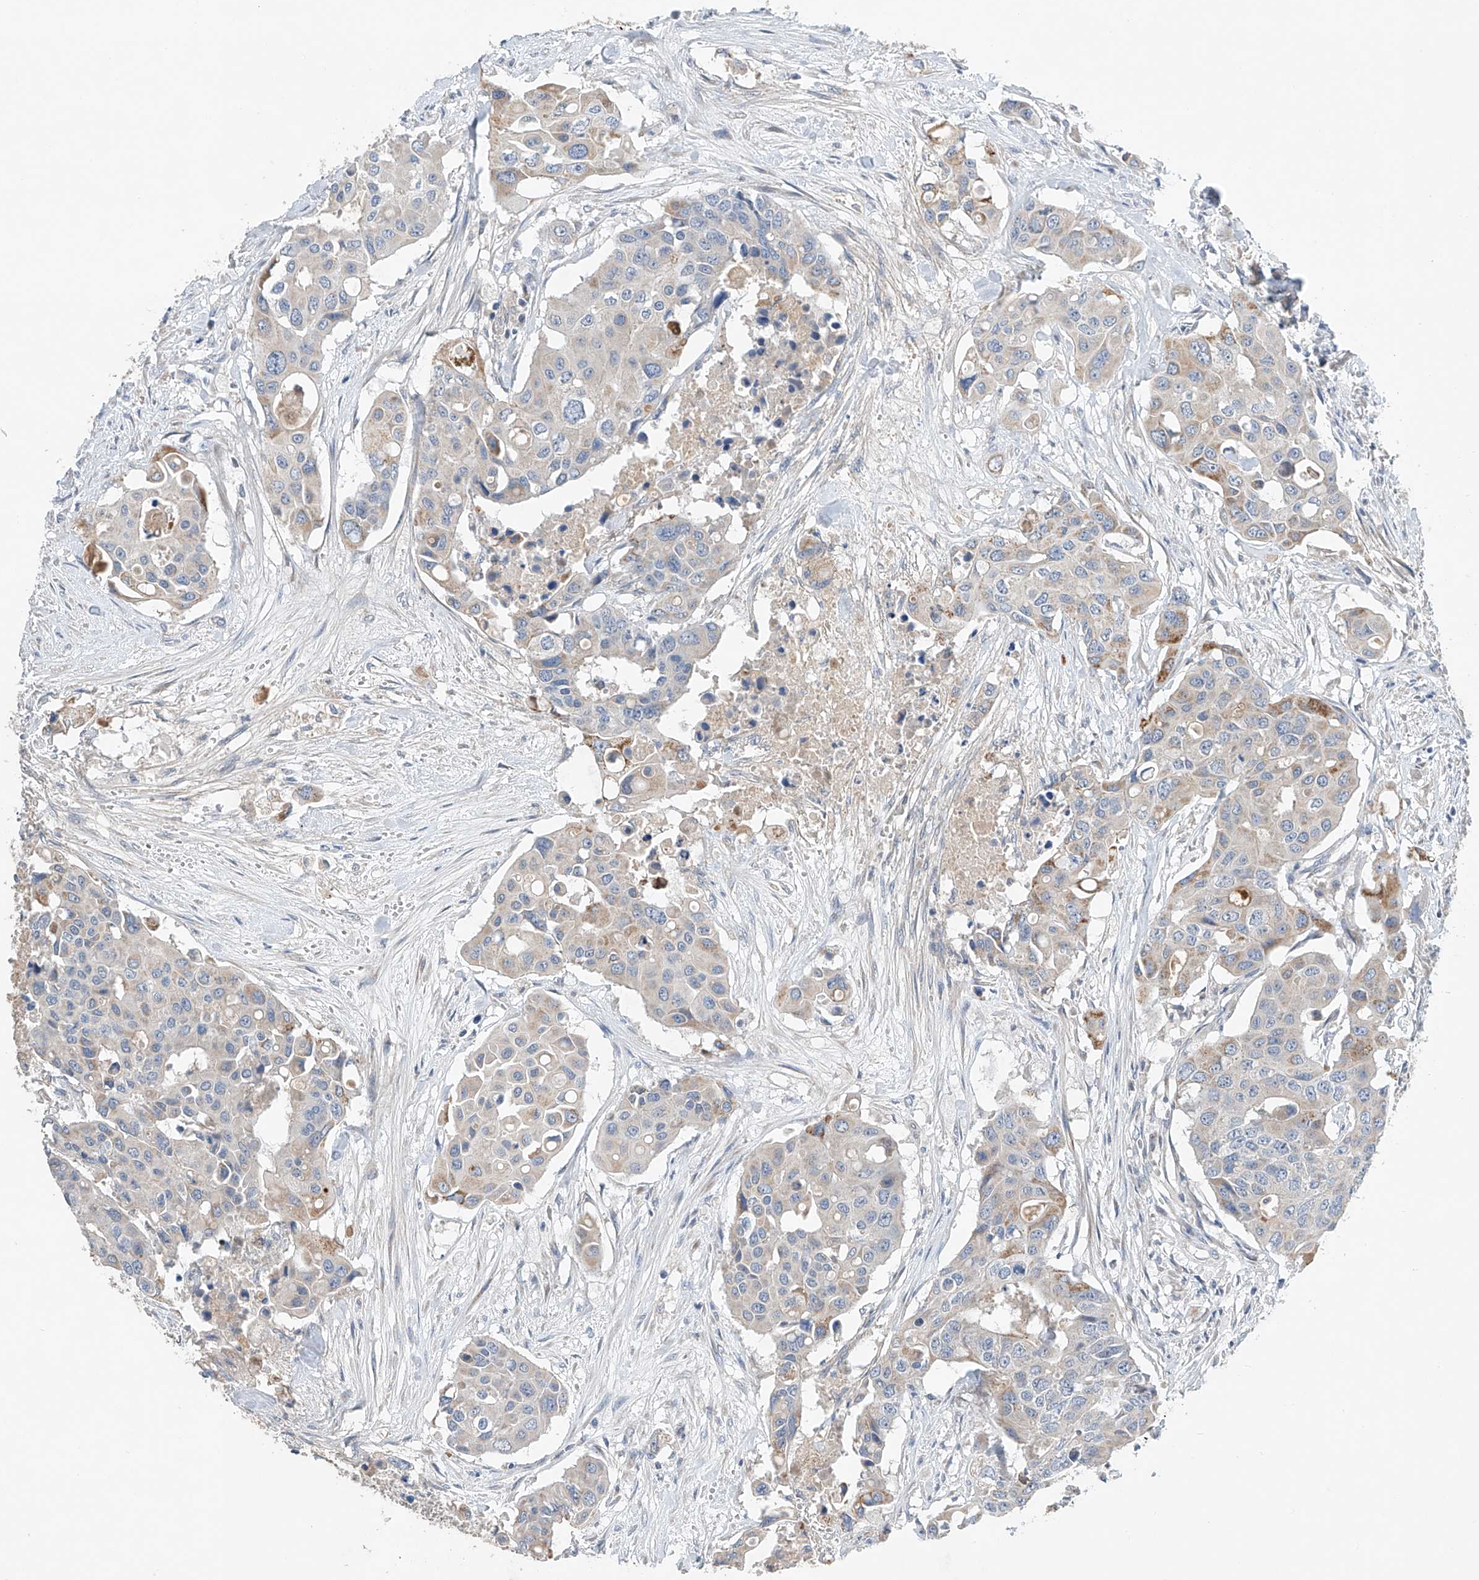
{"staining": {"intensity": "weak", "quantity": "<25%", "location": "cytoplasmic/membranous"}, "tissue": "colorectal cancer", "cell_type": "Tumor cells", "image_type": "cancer", "snomed": [{"axis": "morphology", "description": "Adenocarcinoma, NOS"}, {"axis": "topography", "description": "Colon"}], "caption": "This is a photomicrograph of immunohistochemistry (IHC) staining of colorectal cancer (adenocarcinoma), which shows no expression in tumor cells.", "gene": "GPC4", "patient": {"sex": "male", "age": 77}}